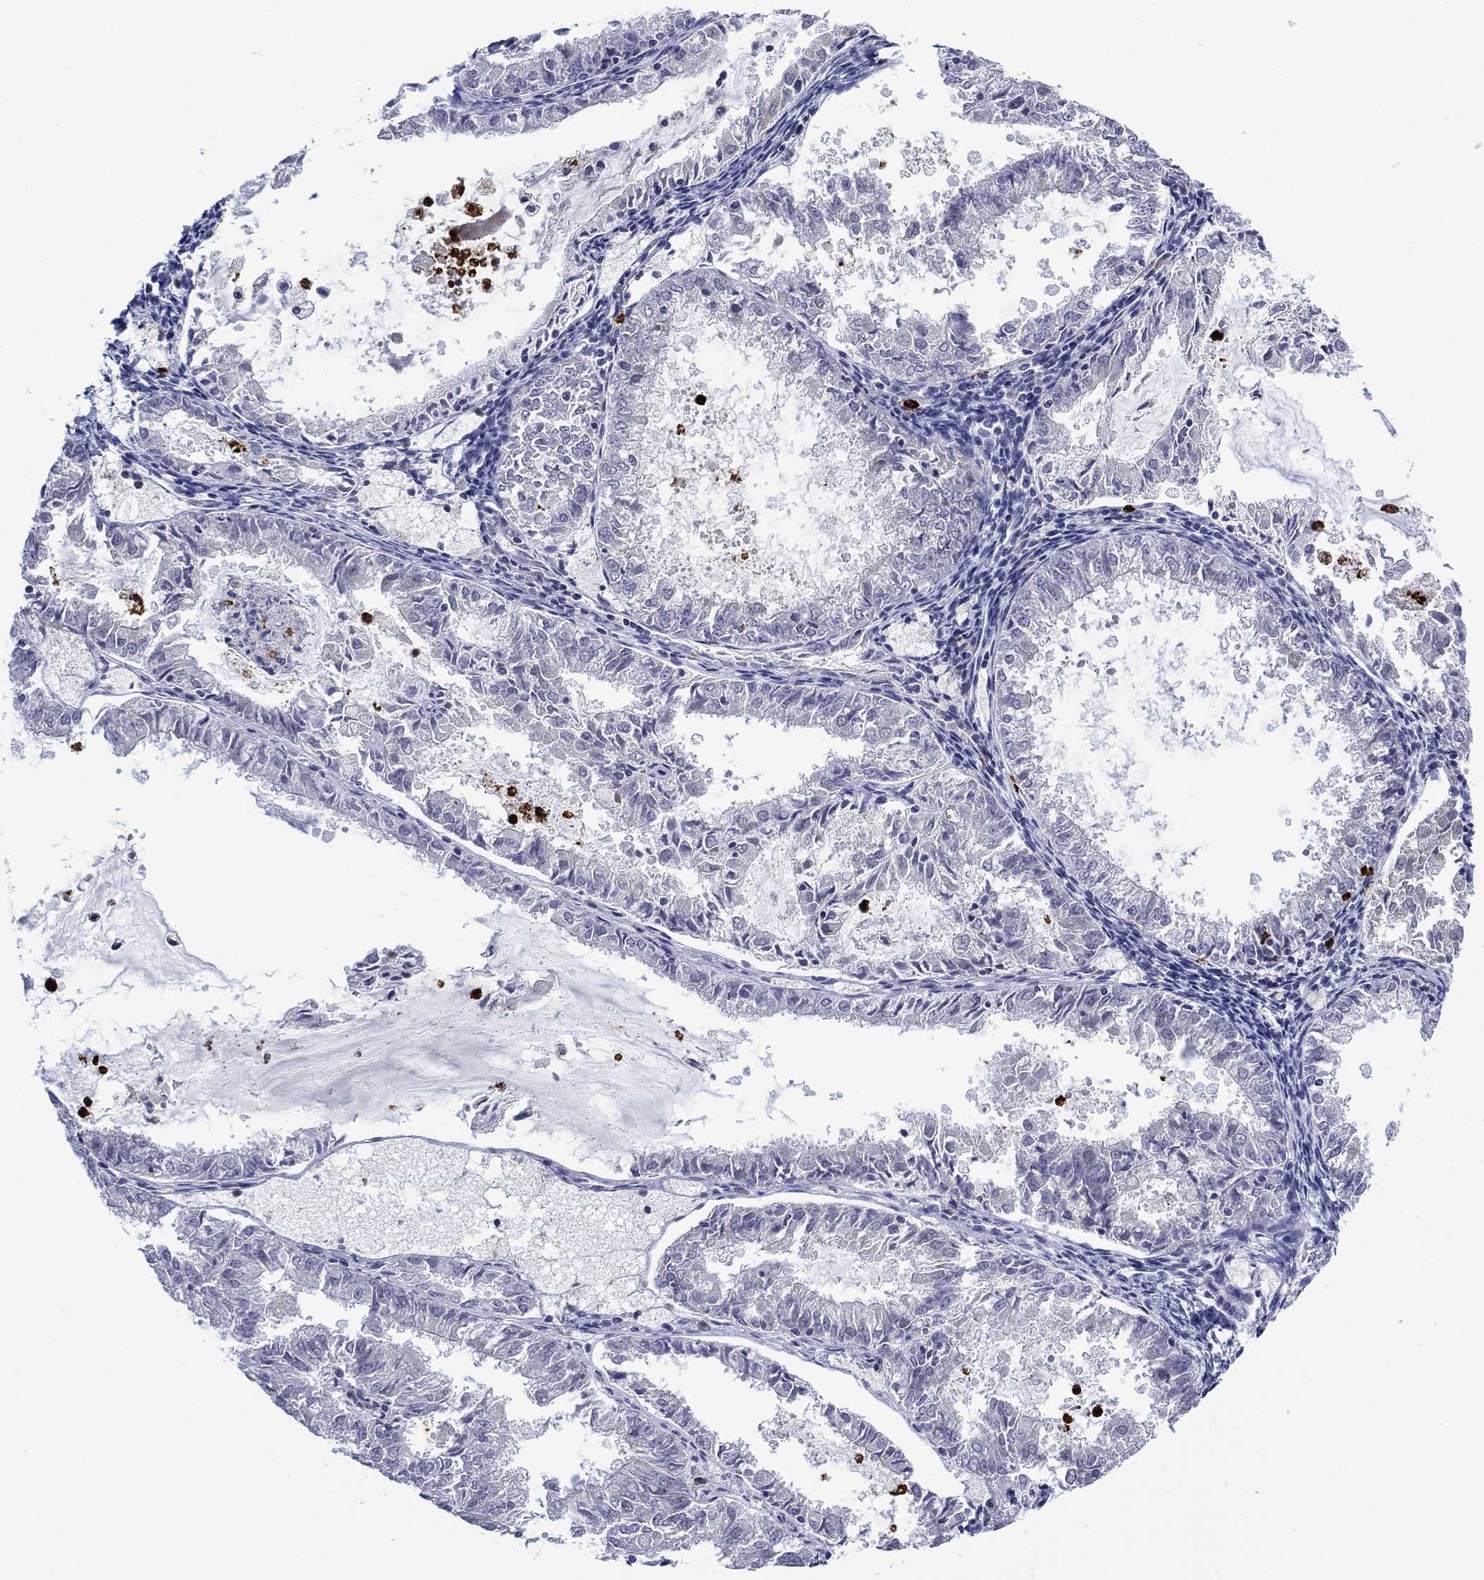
{"staining": {"intensity": "negative", "quantity": "none", "location": "none"}, "tissue": "endometrial cancer", "cell_type": "Tumor cells", "image_type": "cancer", "snomed": [{"axis": "morphology", "description": "Adenocarcinoma, NOS"}, {"axis": "topography", "description": "Endometrium"}], "caption": "High power microscopy photomicrograph of an immunohistochemistry photomicrograph of endometrial cancer (adenocarcinoma), revealing no significant expression in tumor cells.", "gene": "MTRFR", "patient": {"sex": "female", "age": 57}}